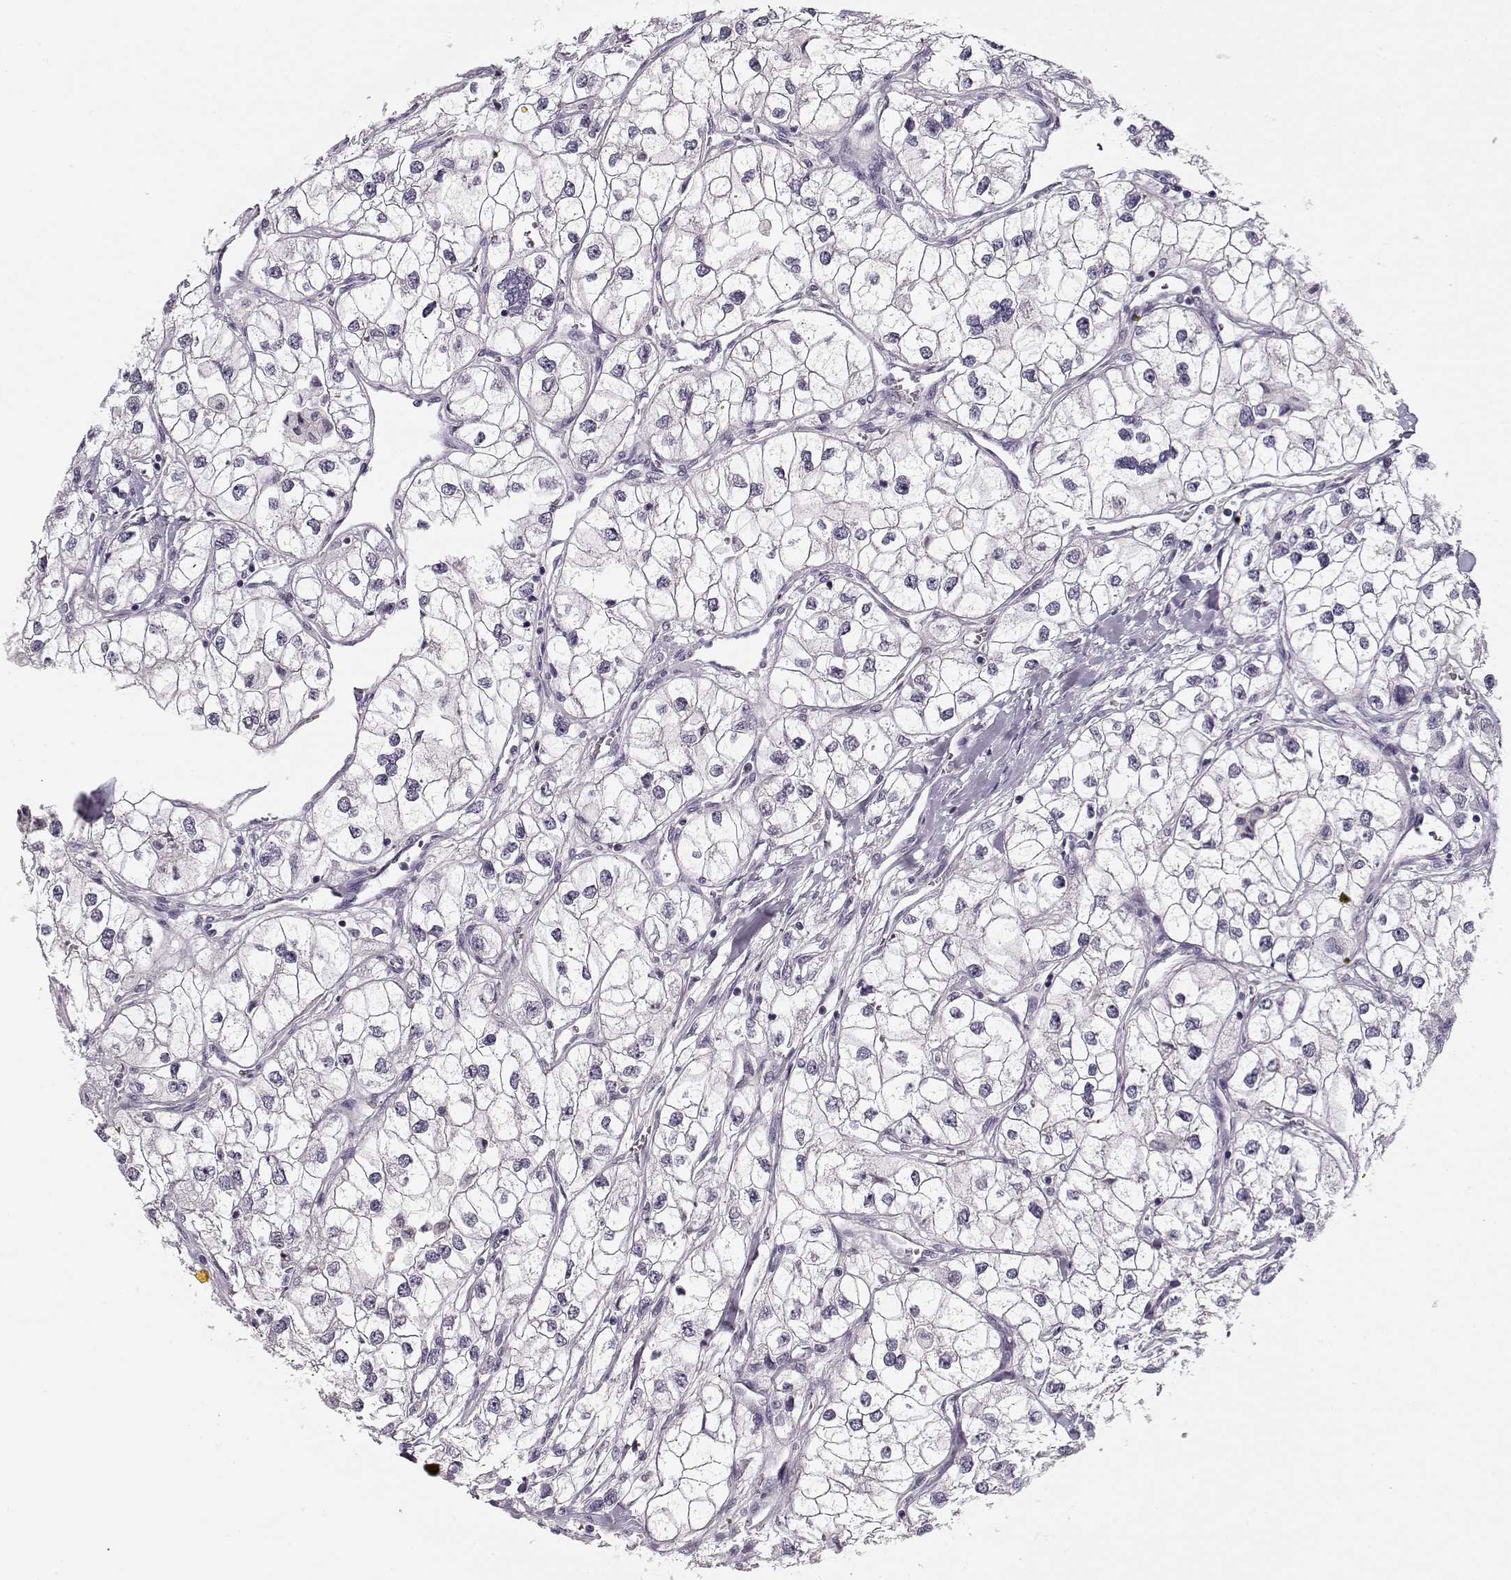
{"staining": {"intensity": "negative", "quantity": "none", "location": "none"}, "tissue": "renal cancer", "cell_type": "Tumor cells", "image_type": "cancer", "snomed": [{"axis": "morphology", "description": "Adenocarcinoma, NOS"}, {"axis": "topography", "description": "Kidney"}], "caption": "Immunohistochemical staining of human adenocarcinoma (renal) displays no significant staining in tumor cells. (IHC, brightfield microscopy, high magnification).", "gene": "PNMT", "patient": {"sex": "male", "age": 59}}